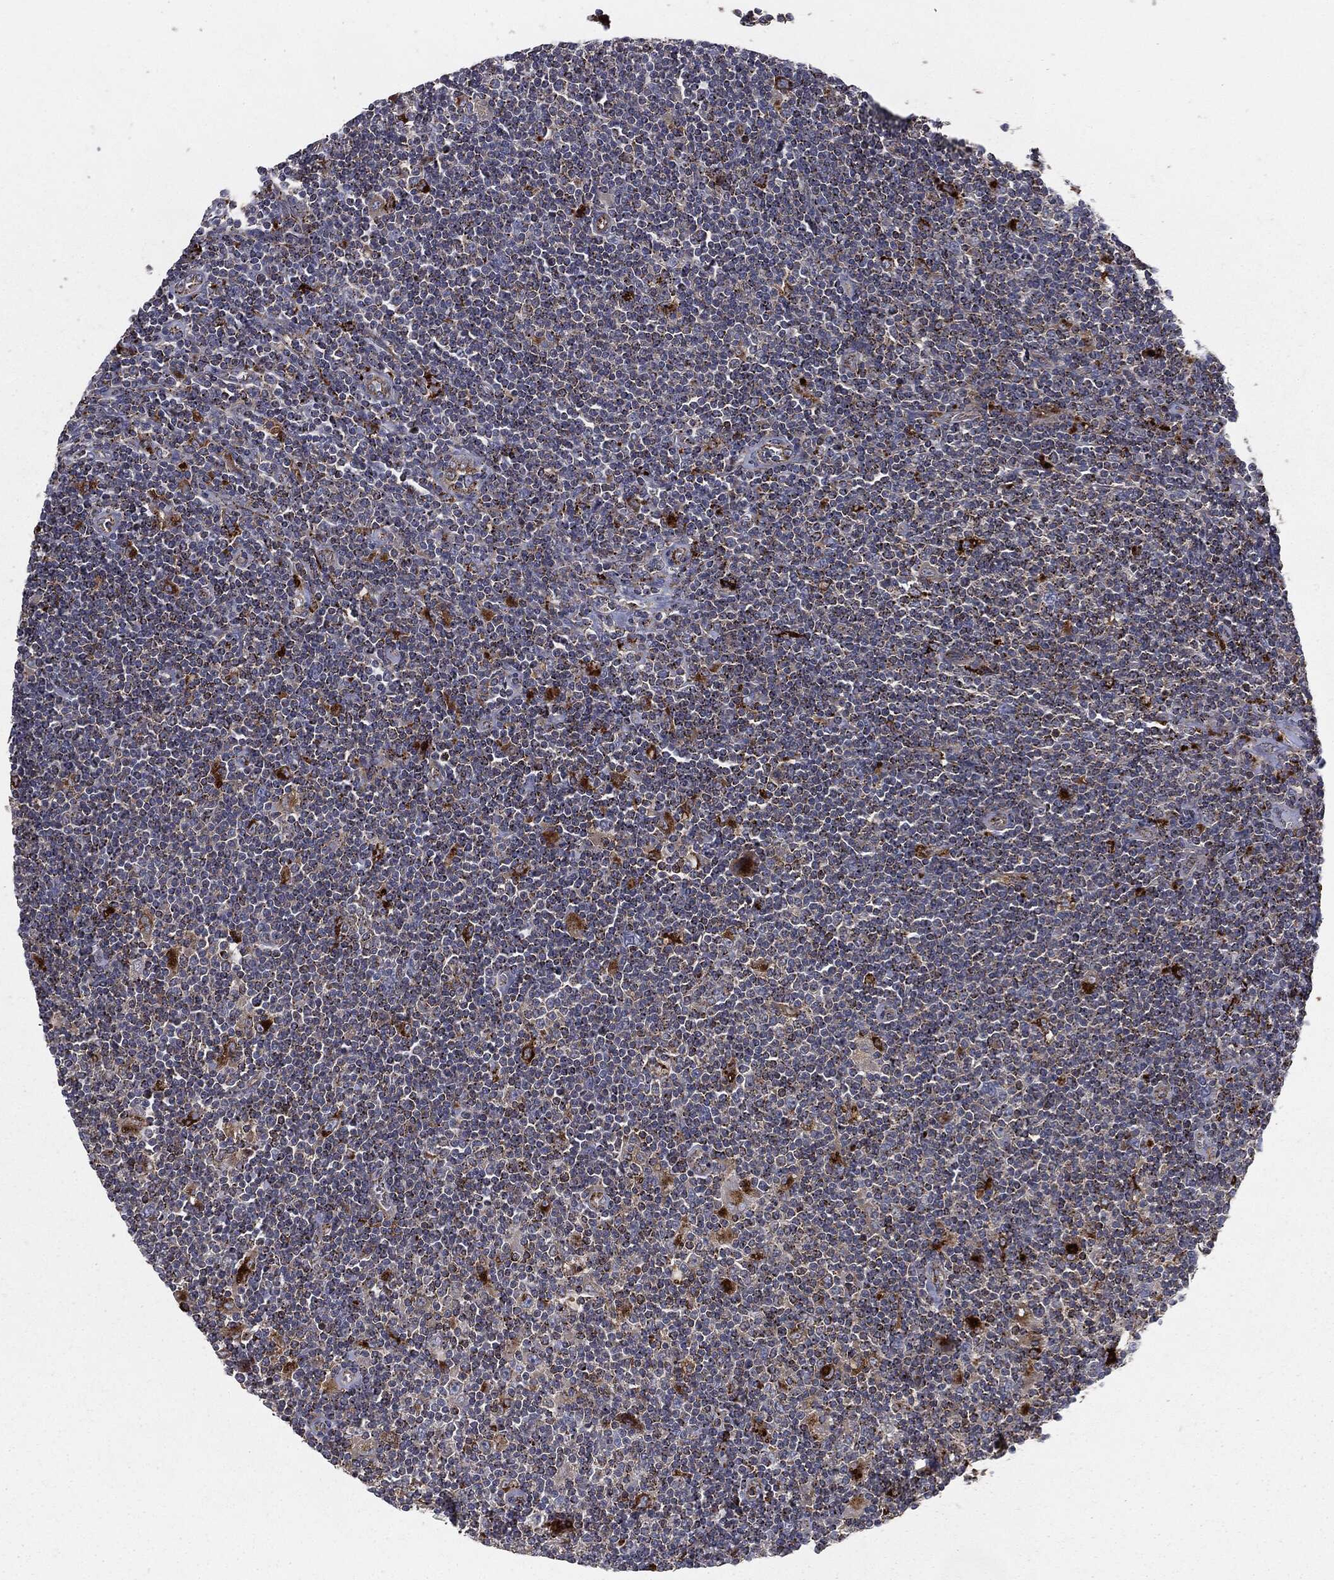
{"staining": {"intensity": "moderate", "quantity": "<25%", "location": "cytoplasmic/membranous"}, "tissue": "lymphoma", "cell_type": "Tumor cells", "image_type": "cancer", "snomed": [{"axis": "morphology", "description": "Hodgkin's disease, NOS"}, {"axis": "topography", "description": "Lymph node"}], "caption": "Protein expression analysis of lymphoma demonstrates moderate cytoplasmic/membranous staining in approximately <25% of tumor cells. (IHC, brightfield microscopy, high magnification).", "gene": "CTSA", "patient": {"sex": "male", "age": 40}}